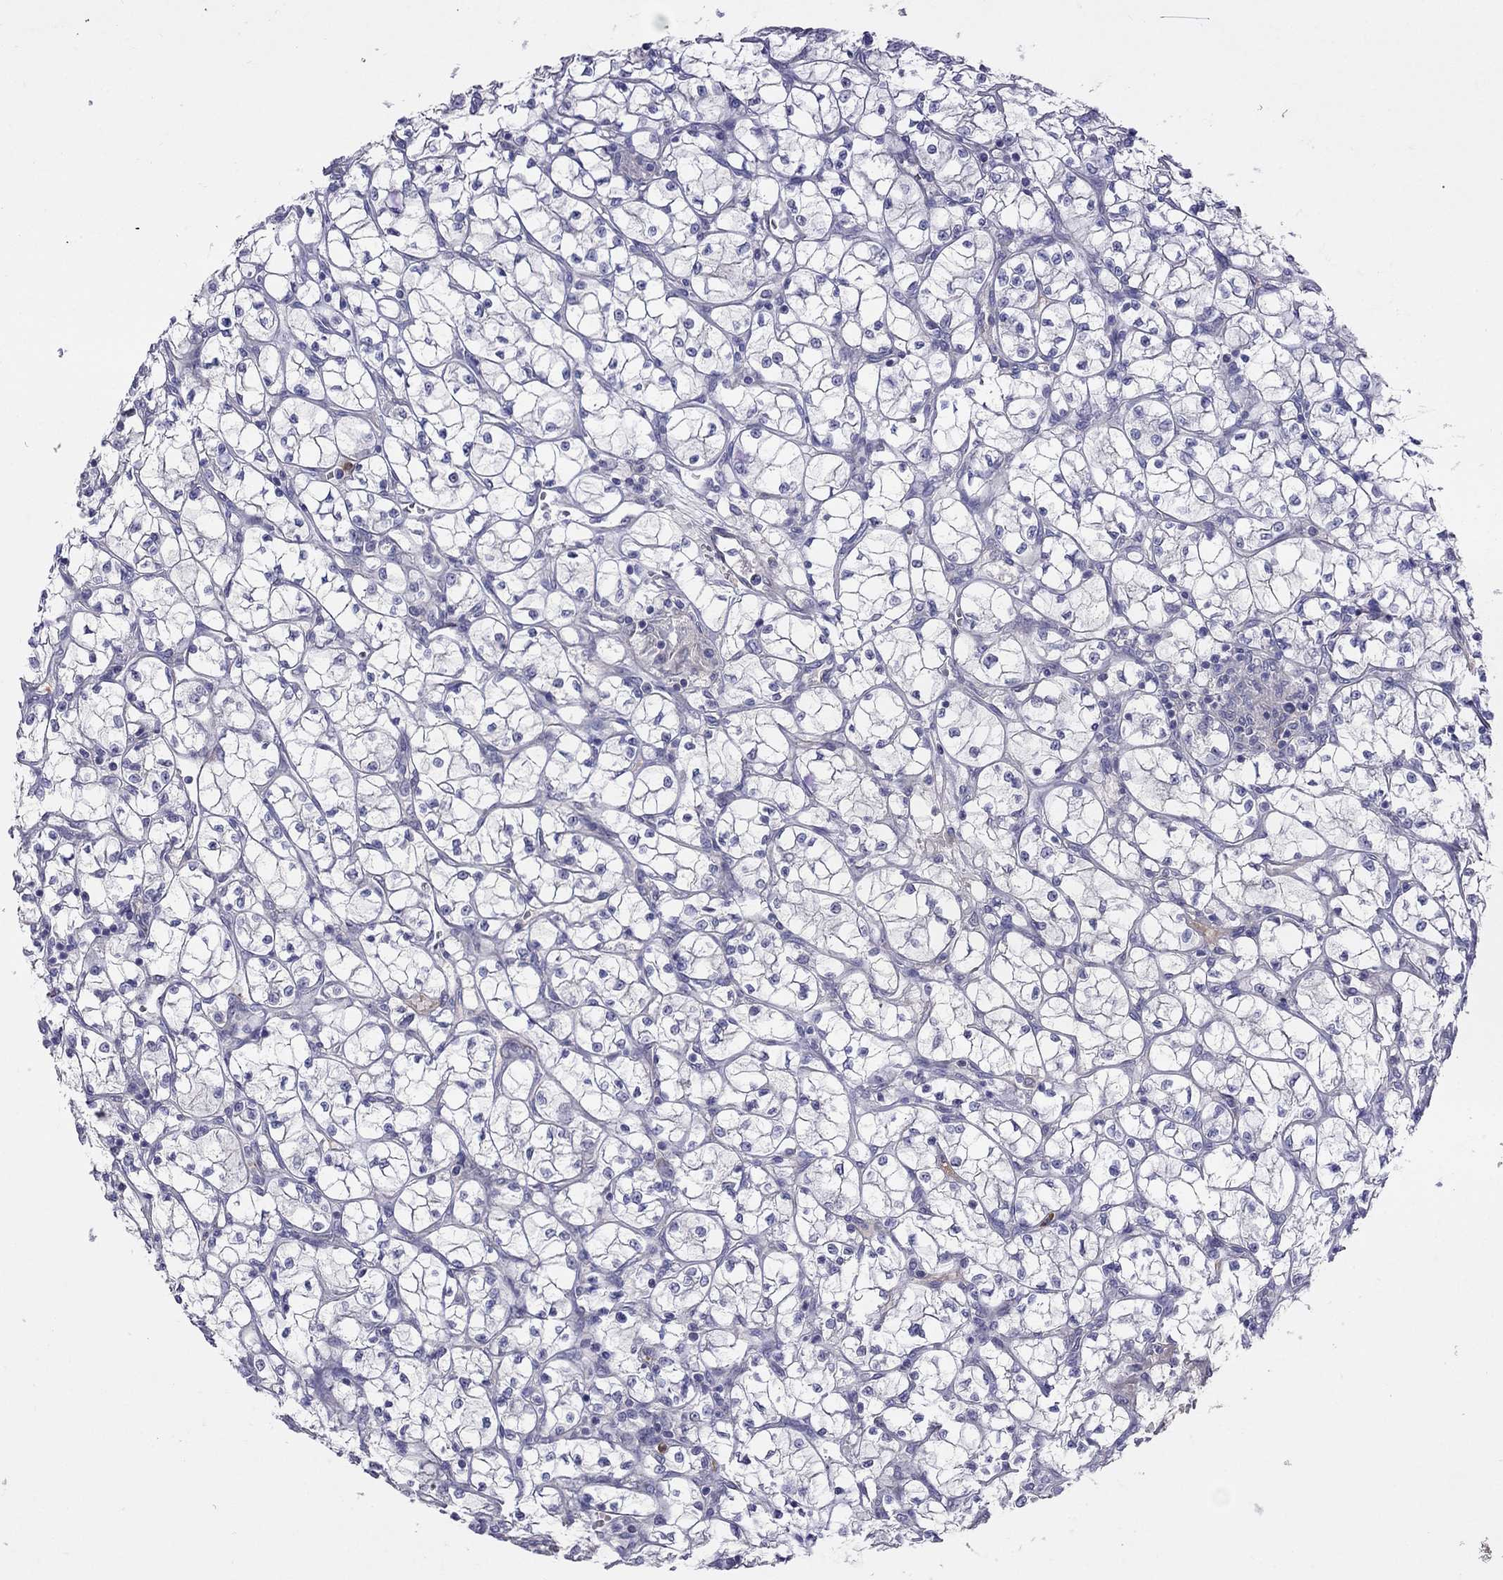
{"staining": {"intensity": "negative", "quantity": "none", "location": "none"}, "tissue": "renal cancer", "cell_type": "Tumor cells", "image_type": "cancer", "snomed": [{"axis": "morphology", "description": "Adenocarcinoma, NOS"}, {"axis": "topography", "description": "Kidney"}], "caption": "Immunohistochemistry image of neoplastic tissue: renal adenocarcinoma stained with DAB demonstrates no significant protein positivity in tumor cells.", "gene": "SPINT4", "patient": {"sex": "female", "age": 64}}